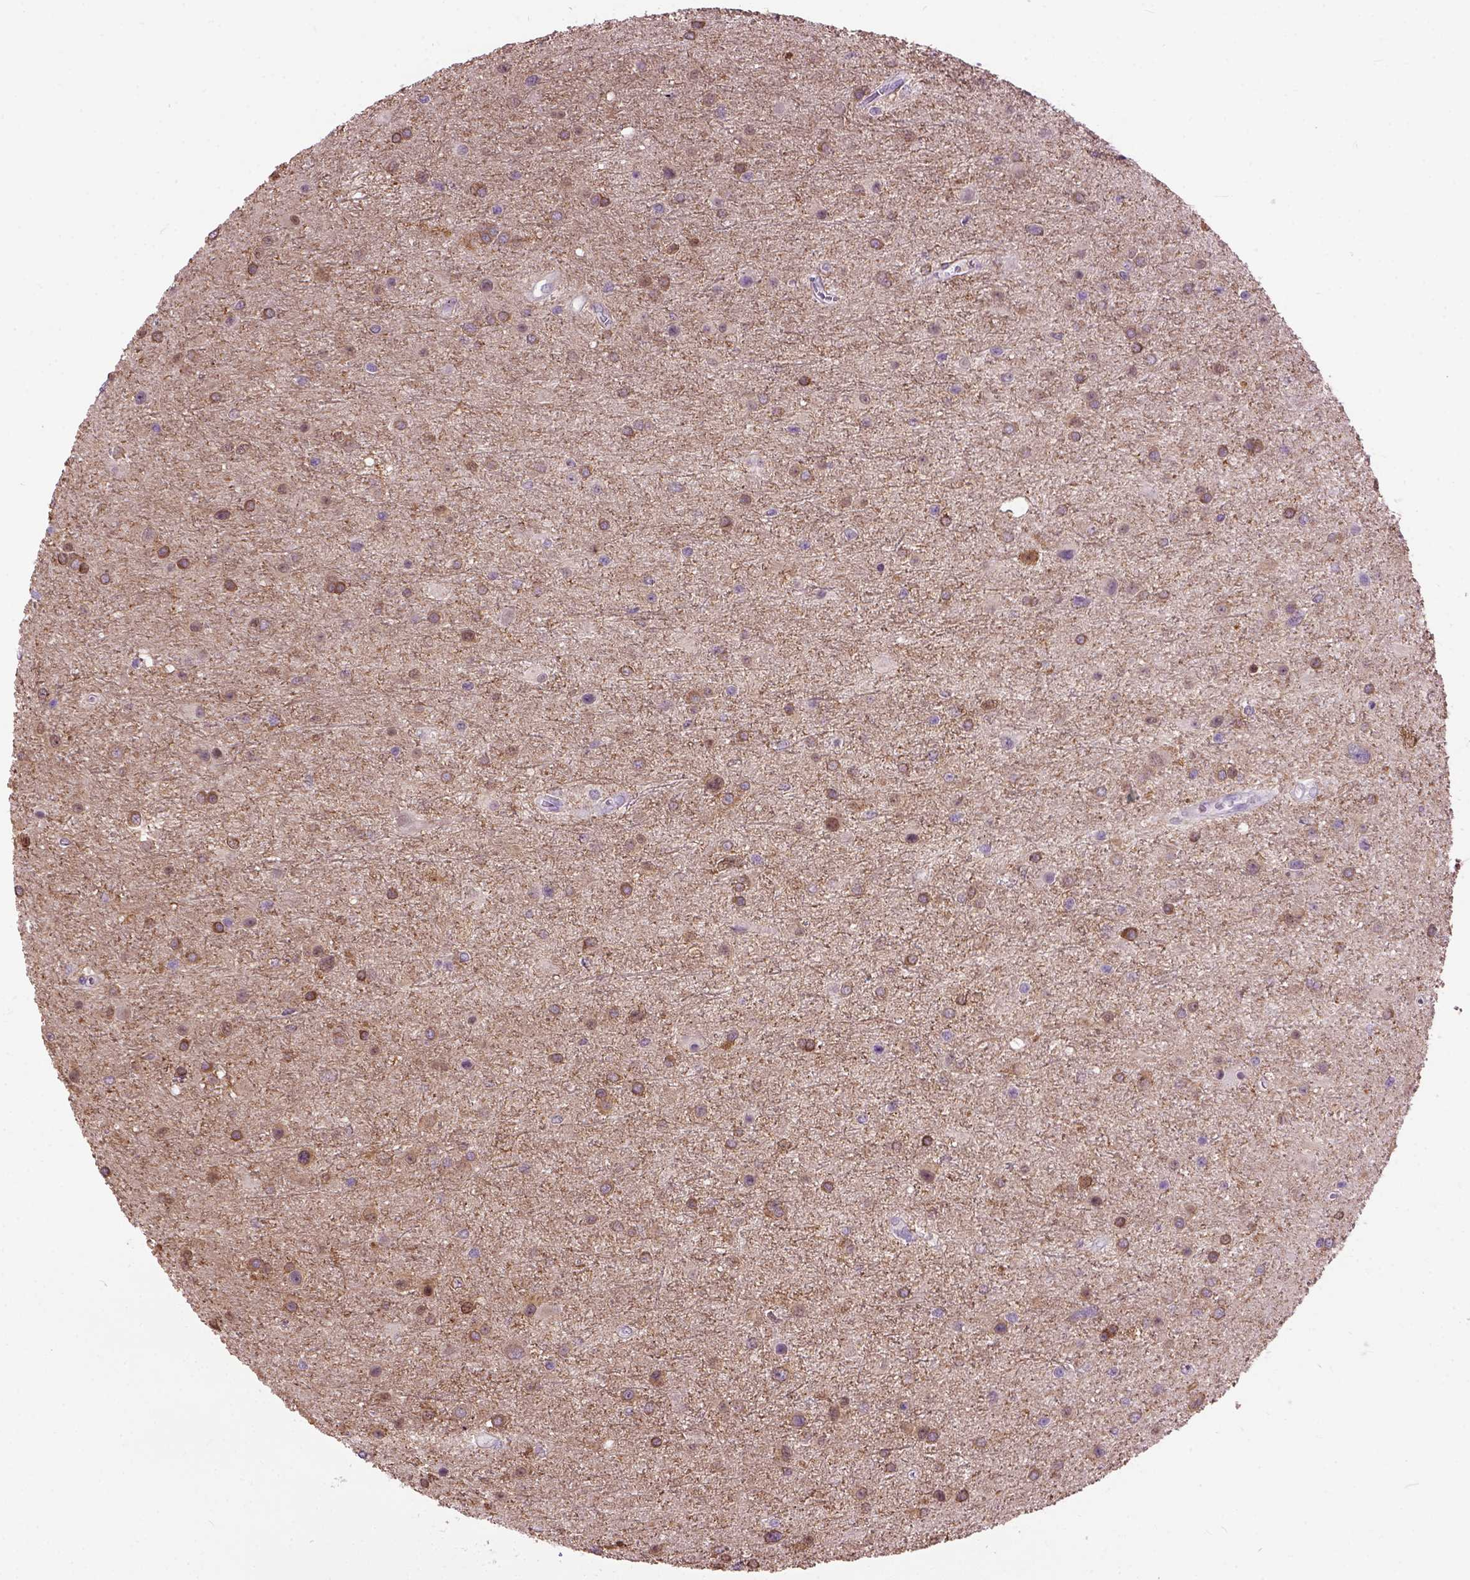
{"staining": {"intensity": "moderate", "quantity": "25%-75%", "location": "cytoplasmic/membranous"}, "tissue": "glioma", "cell_type": "Tumor cells", "image_type": "cancer", "snomed": [{"axis": "morphology", "description": "Glioma, malignant, Low grade"}, {"axis": "topography", "description": "Brain"}], "caption": "Protein expression analysis of glioma reveals moderate cytoplasmic/membranous positivity in approximately 25%-75% of tumor cells.", "gene": "MAPT", "patient": {"sex": "female", "age": 32}}